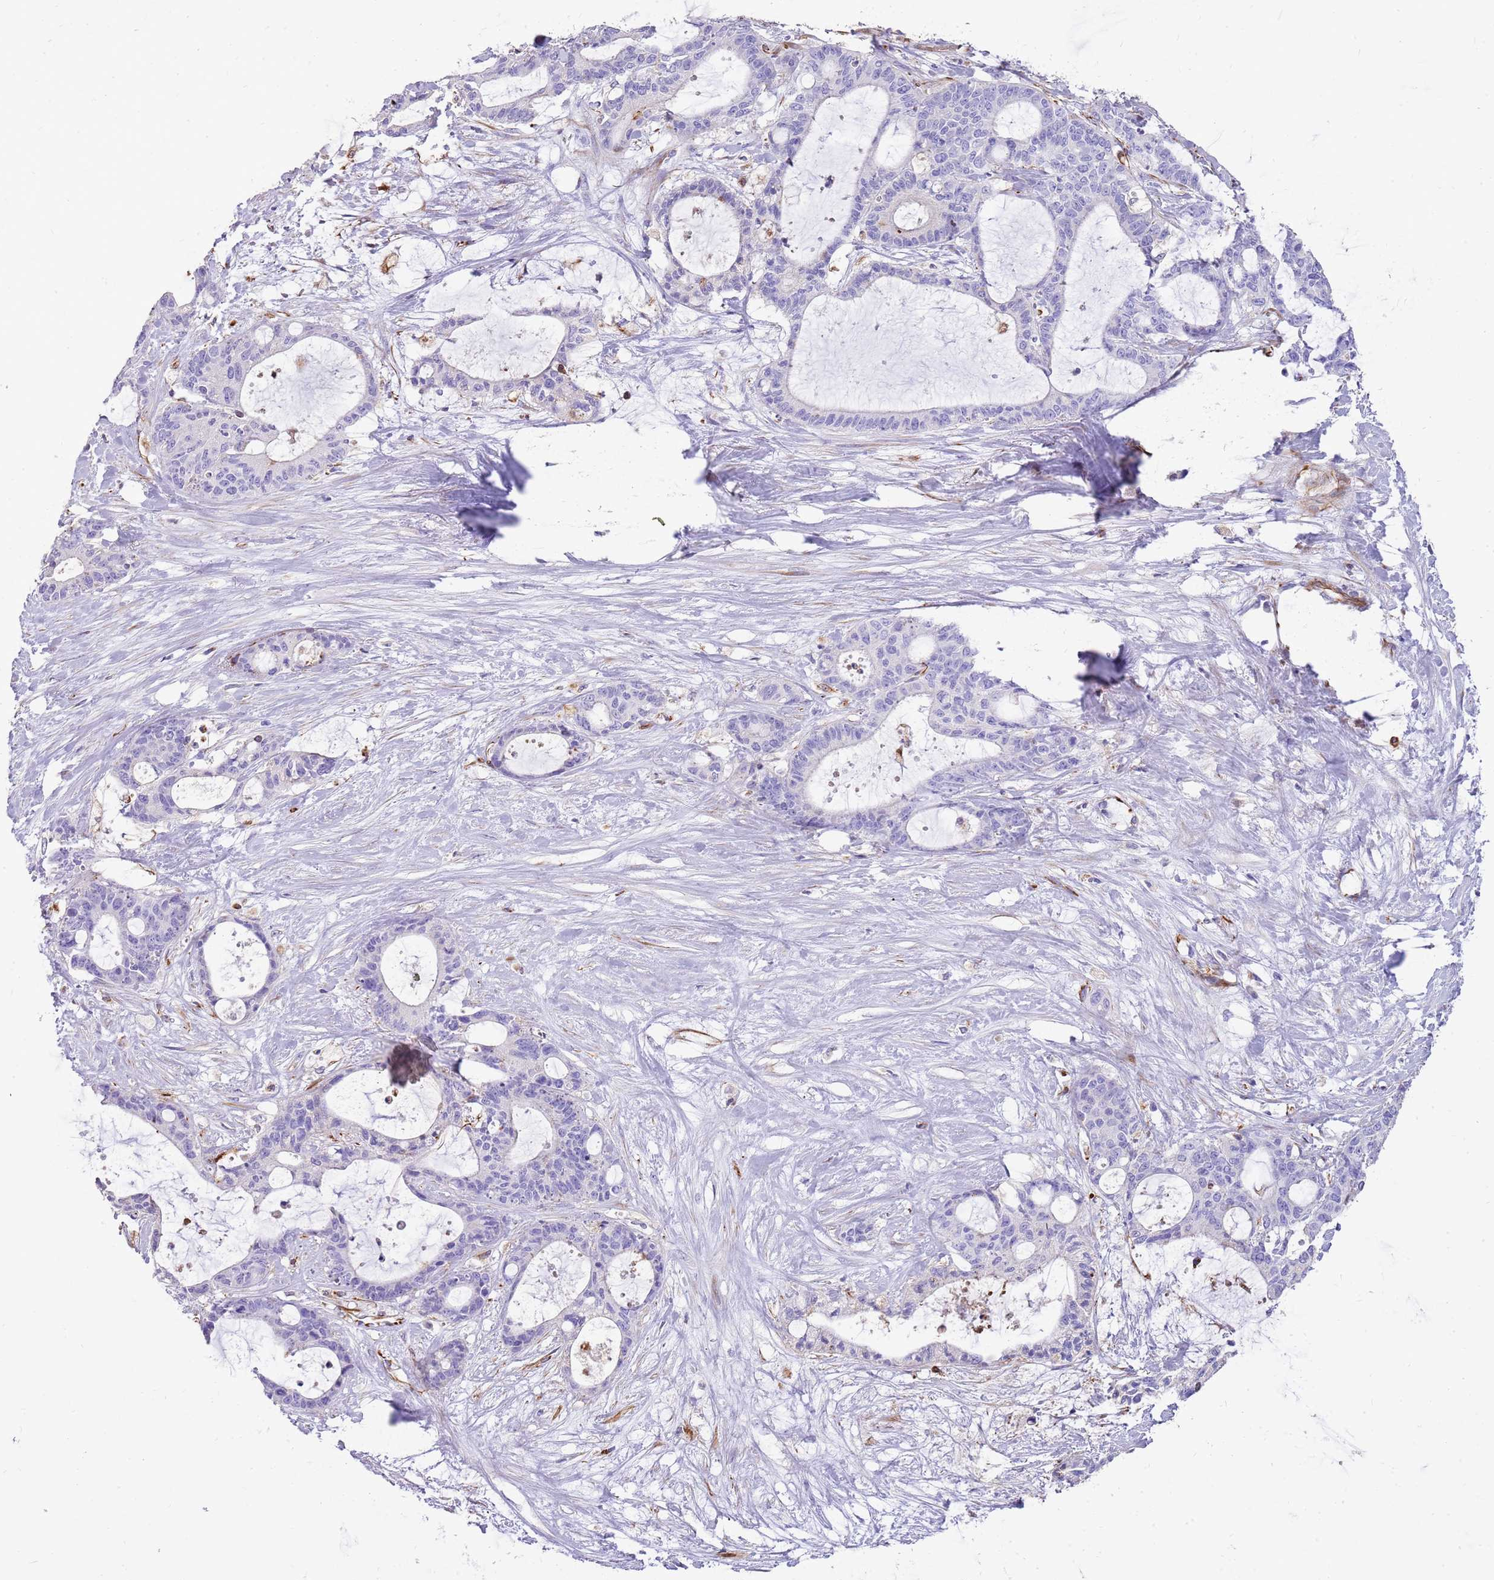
{"staining": {"intensity": "negative", "quantity": "none", "location": "none"}, "tissue": "liver cancer", "cell_type": "Tumor cells", "image_type": "cancer", "snomed": [{"axis": "morphology", "description": "Normal tissue, NOS"}, {"axis": "morphology", "description": "Cholangiocarcinoma"}, {"axis": "topography", "description": "Liver"}, {"axis": "topography", "description": "Peripheral nerve tissue"}], "caption": "Immunohistochemical staining of human liver cholangiocarcinoma shows no significant positivity in tumor cells.", "gene": "ZDHHC1", "patient": {"sex": "female", "age": 73}}